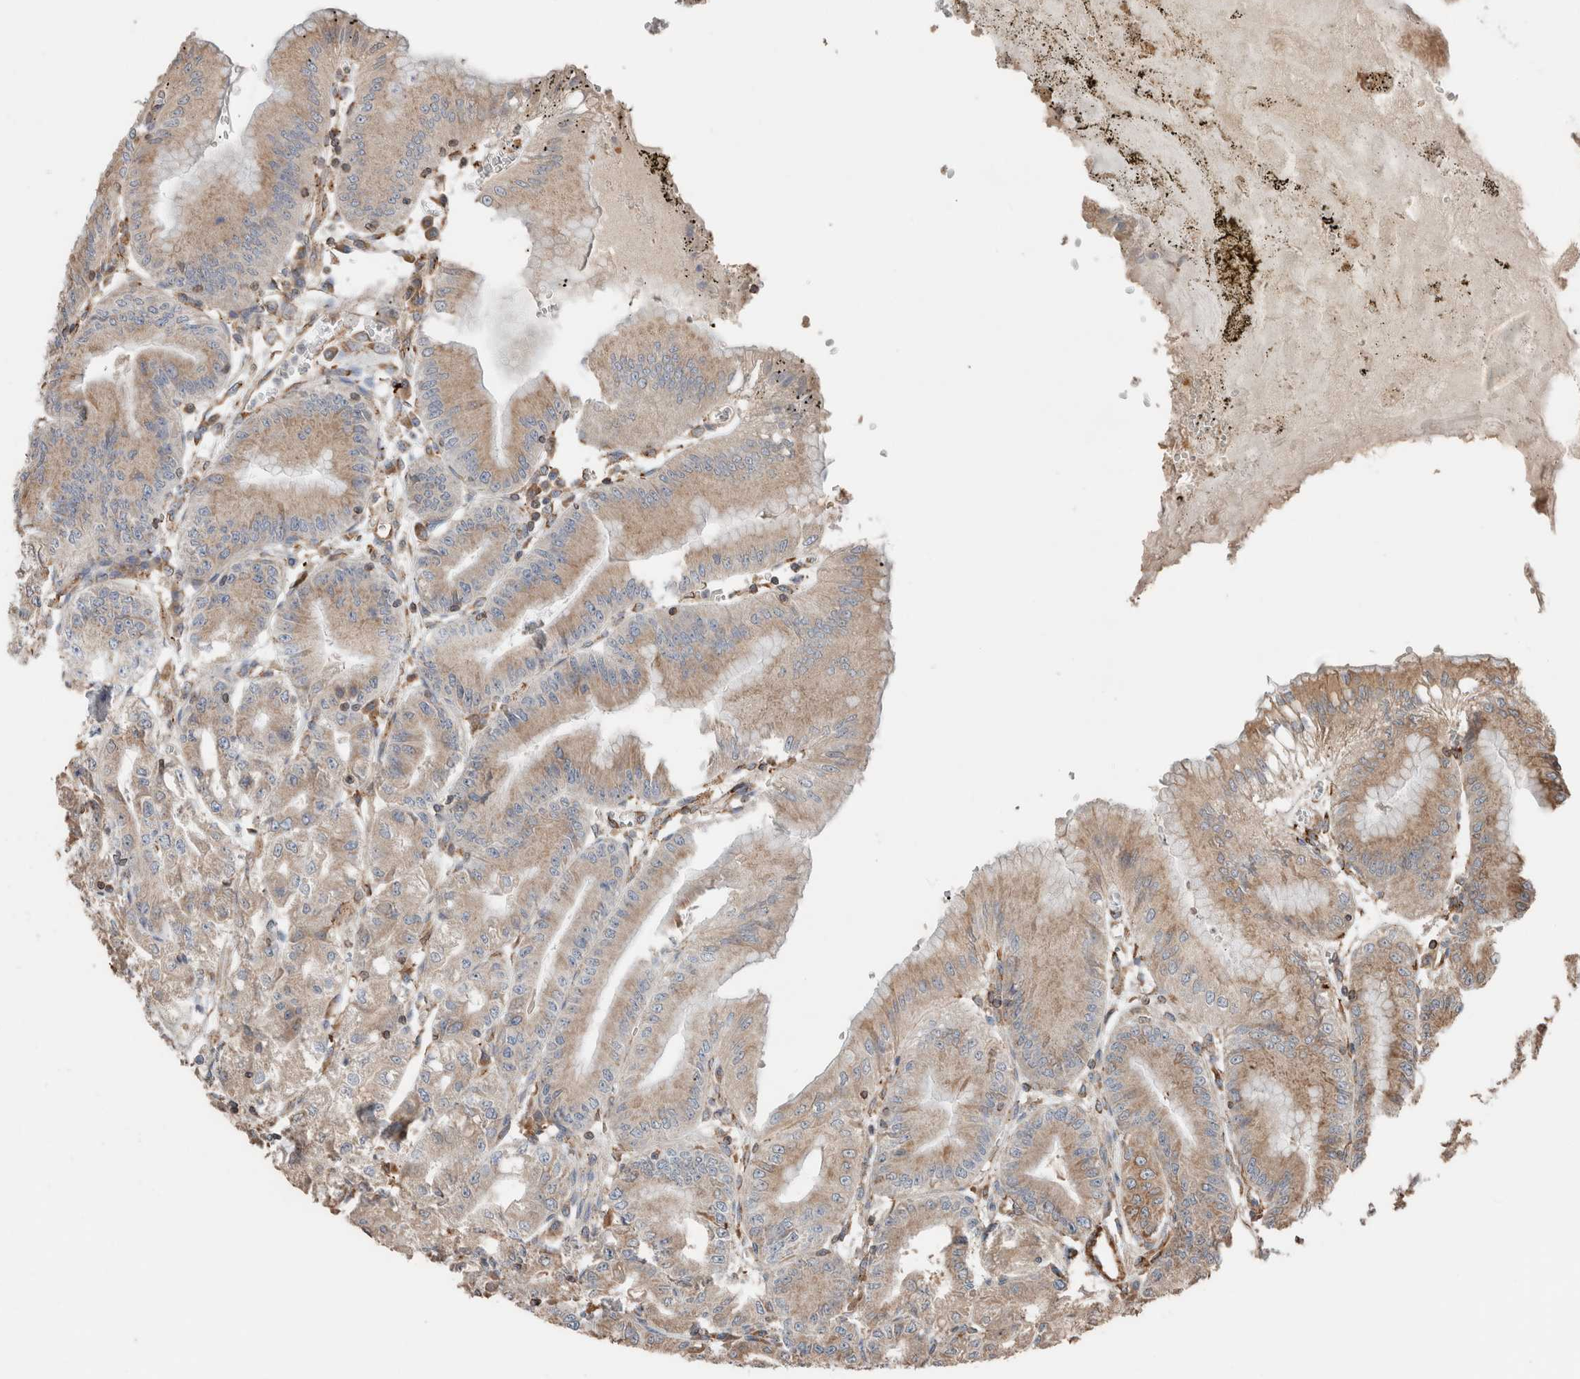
{"staining": {"intensity": "weak", "quantity": "25%-75%", "location": "cytoplasmic/membranous"}, "tissue": "stomach", "cell_type": "Glandular cells", "image_type": "normal", "snomed": [{"axis": "morphology", "description": "Normal tissue, NOS"}, {"axis": "topography", "description": "Stomach, lower"}], "caption": "Normal stomach was stained to show a protein in brown. There is low levels of weak cytoplasmic/membranous staining in approximately 25%-75% of glandular cells. The protein is stained brown, and the nuclei are stained in blue (DAB IHC with brightfield microscopy, high magnification).", "gene": "ERAP2", "patient": {"sex": "male", "age": 71}}